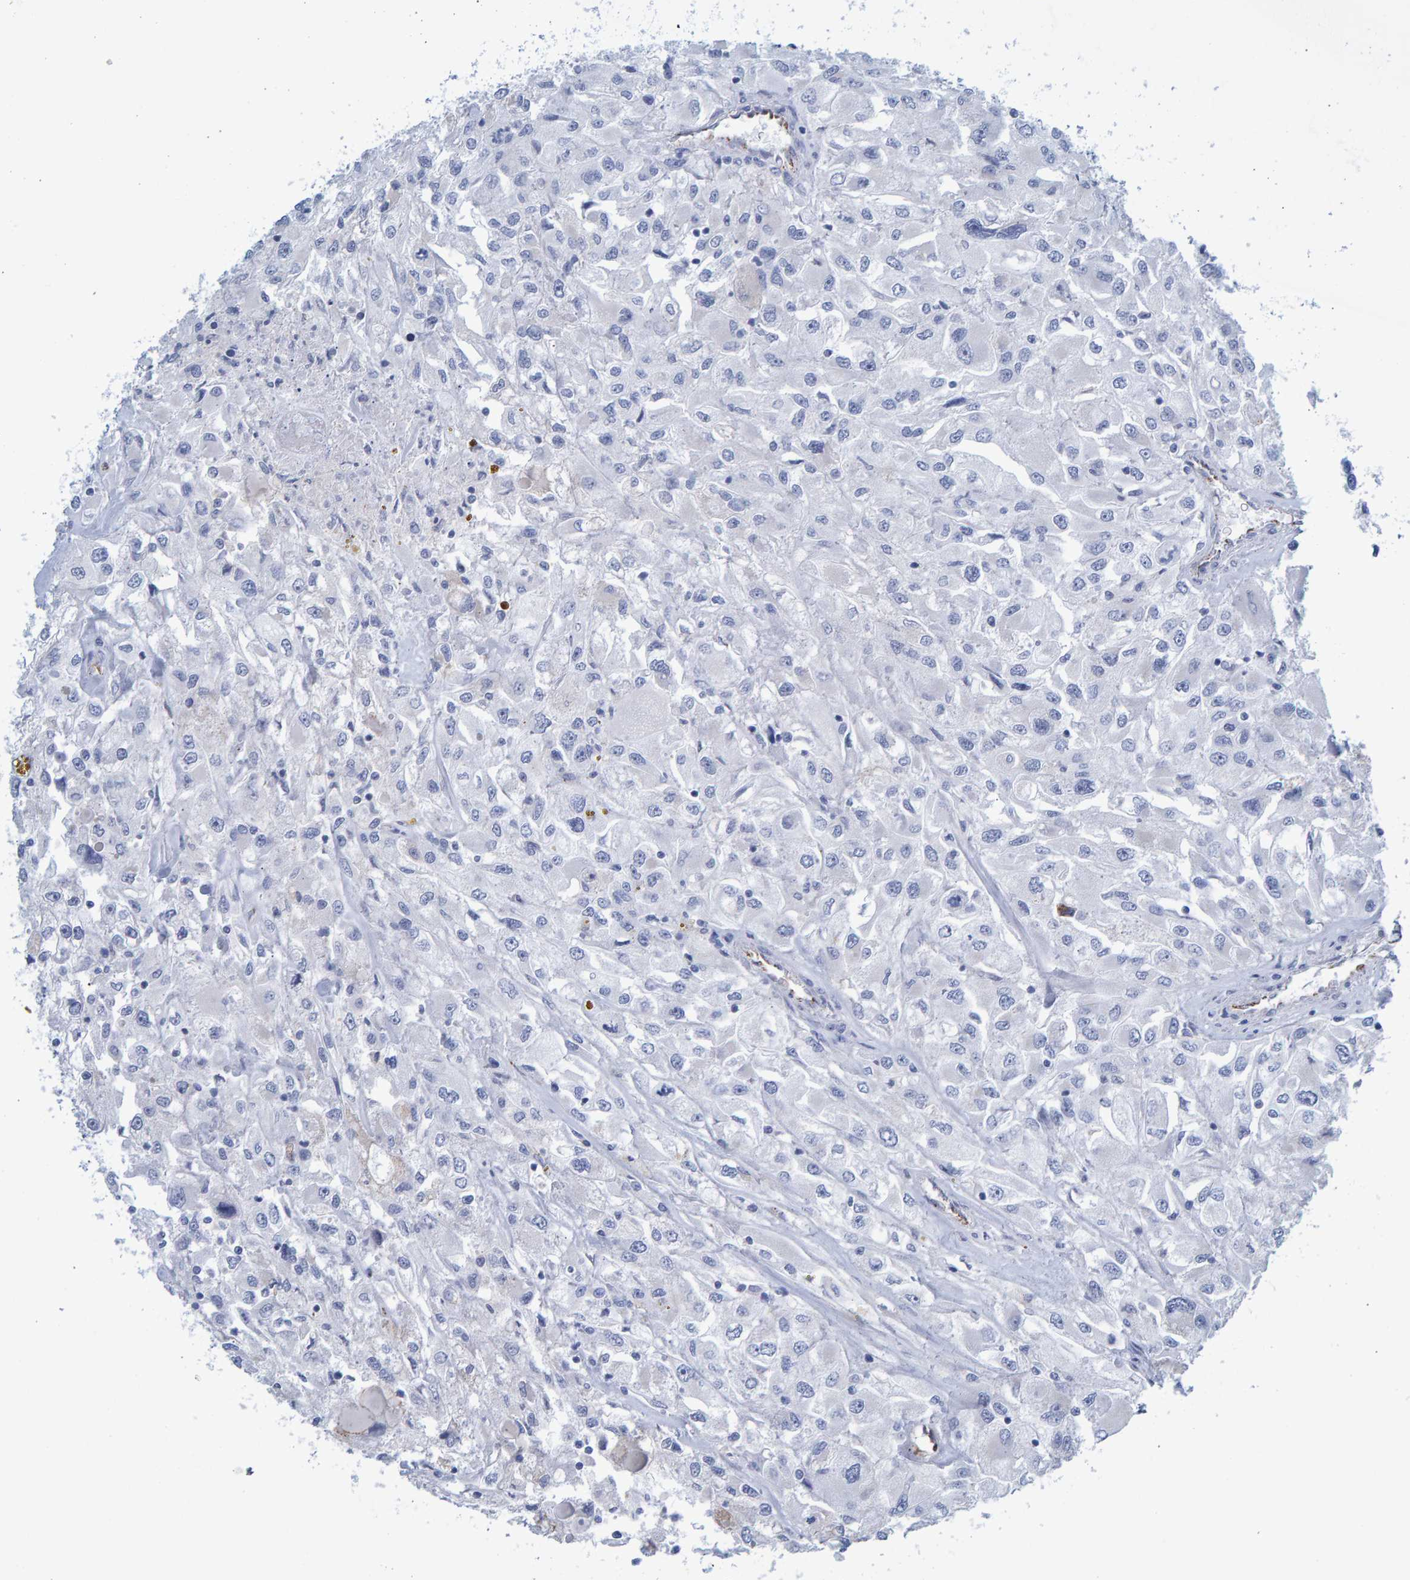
{"staining": {"intensity": "negative", "quantity": "none", "location": "none"}, "tissue": "renal cancer", "cell_type": "Tumor cells", "image_type": "cancer", "snomed": [{"axis": "morphology", "description": "Adenocarcinoma, NOS"}, {"axis": "topography", "description": "Kidney"}], "caption": "IHC micrograph of renal cancer stained for a protein (brown), which exhibits no positivity in tumor cells.", "gene": "SLC34A3", "patient": {"sex": "female", "age": 52}}